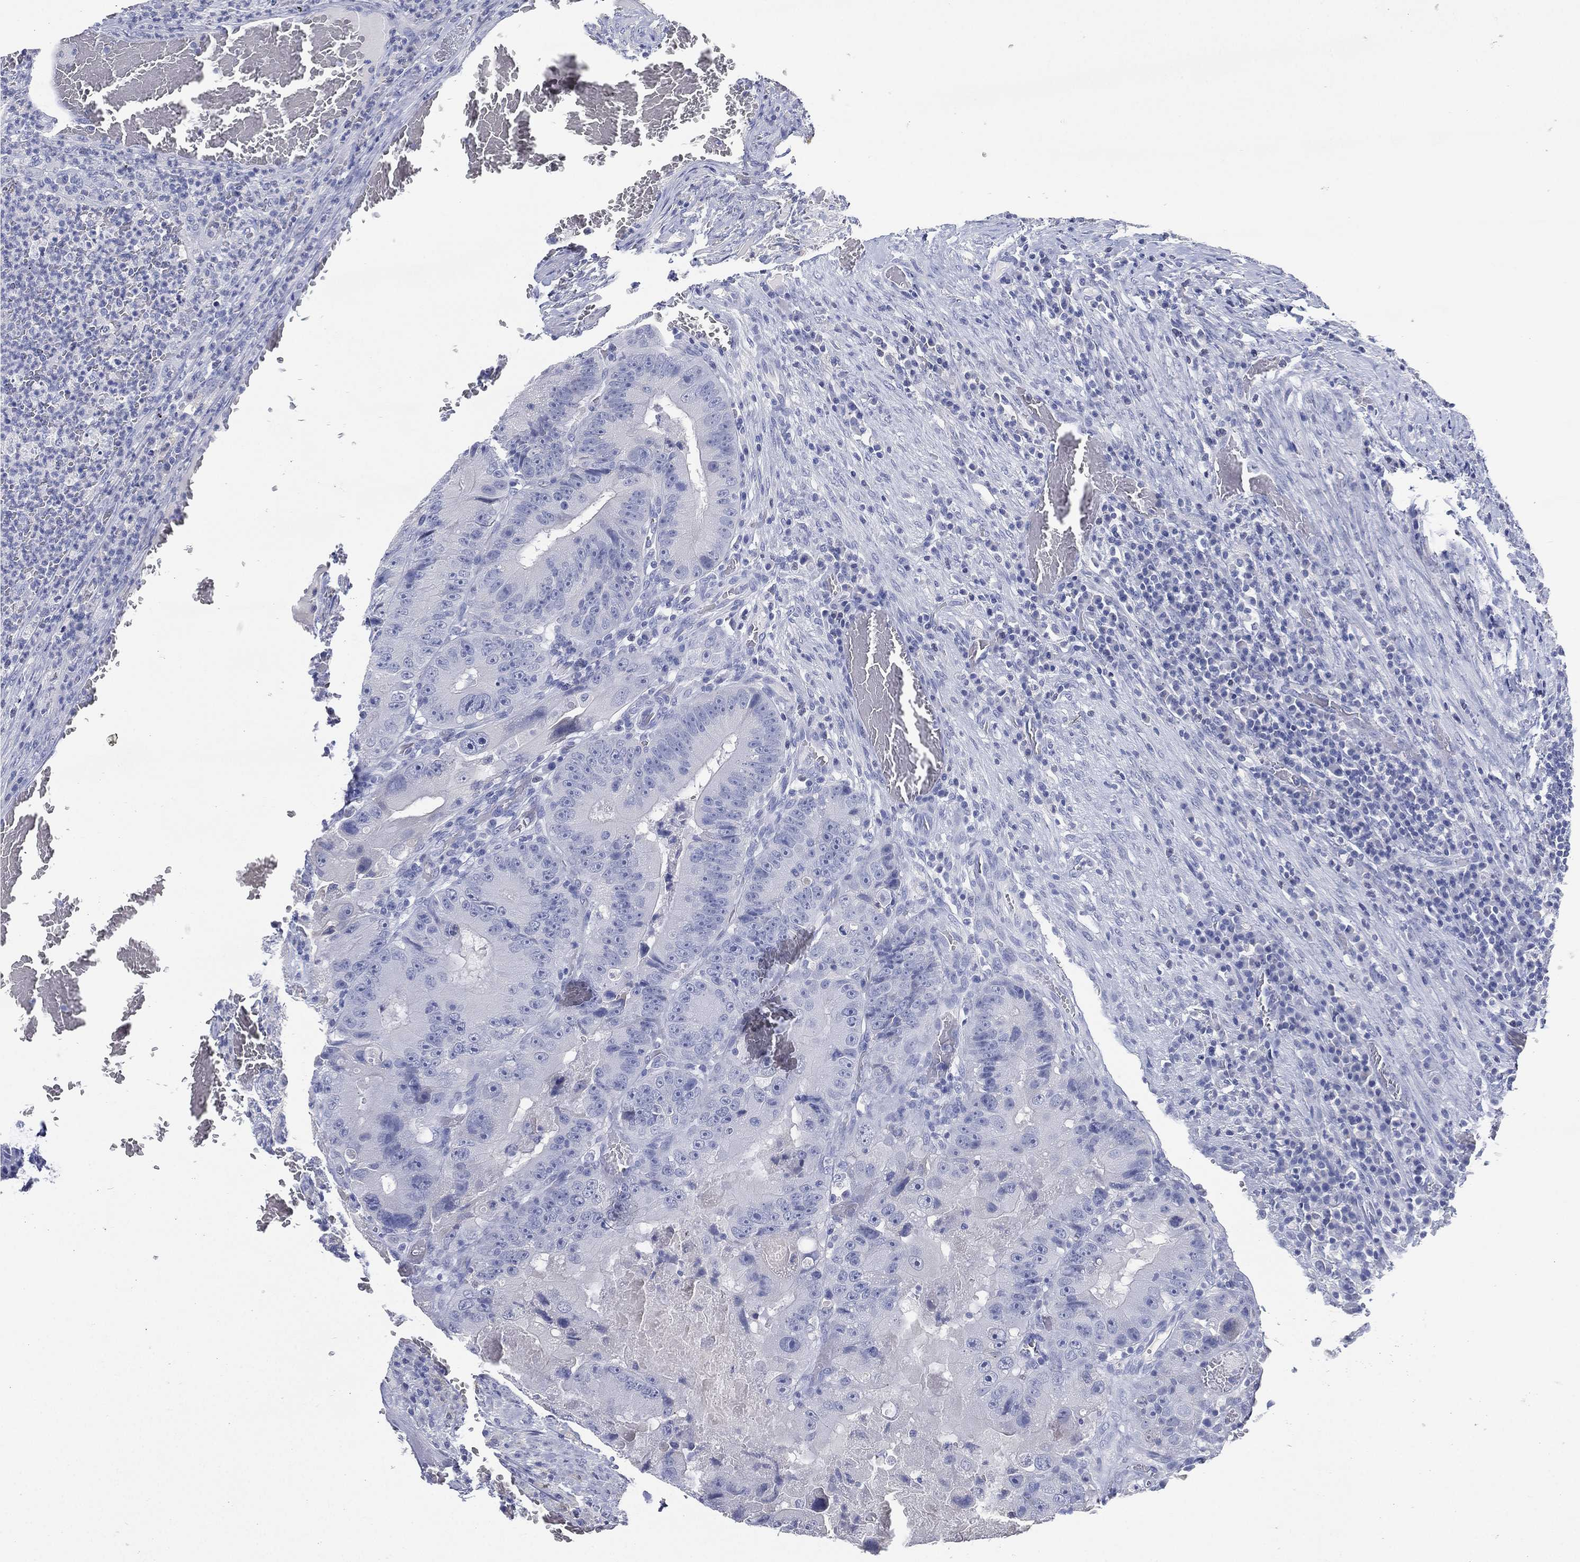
{"staining": {"intensity": "negative", "quantity": "none", "location": "none"}, "tissue": "colorectal cancer", "cell_type": "Tumor cells", "image_type": "cancer", "snomed": [{"axis": "morphology", "description": "Adenocarcinoma, NOS"}, {"axis": "topography", "description": "Colon"}], "caption": "DAB immunohistochemical staining of adenocarcinoma (colorectal) reveals no significant staining in tumor cells. The staining was performed using DAB to visualize the protein expression in brown, while the nuclei were stained in blue with hematoxylin (Magnification: 20x).", "gene": "FMO1", "patient": {"sex": "female", "age": 86}}